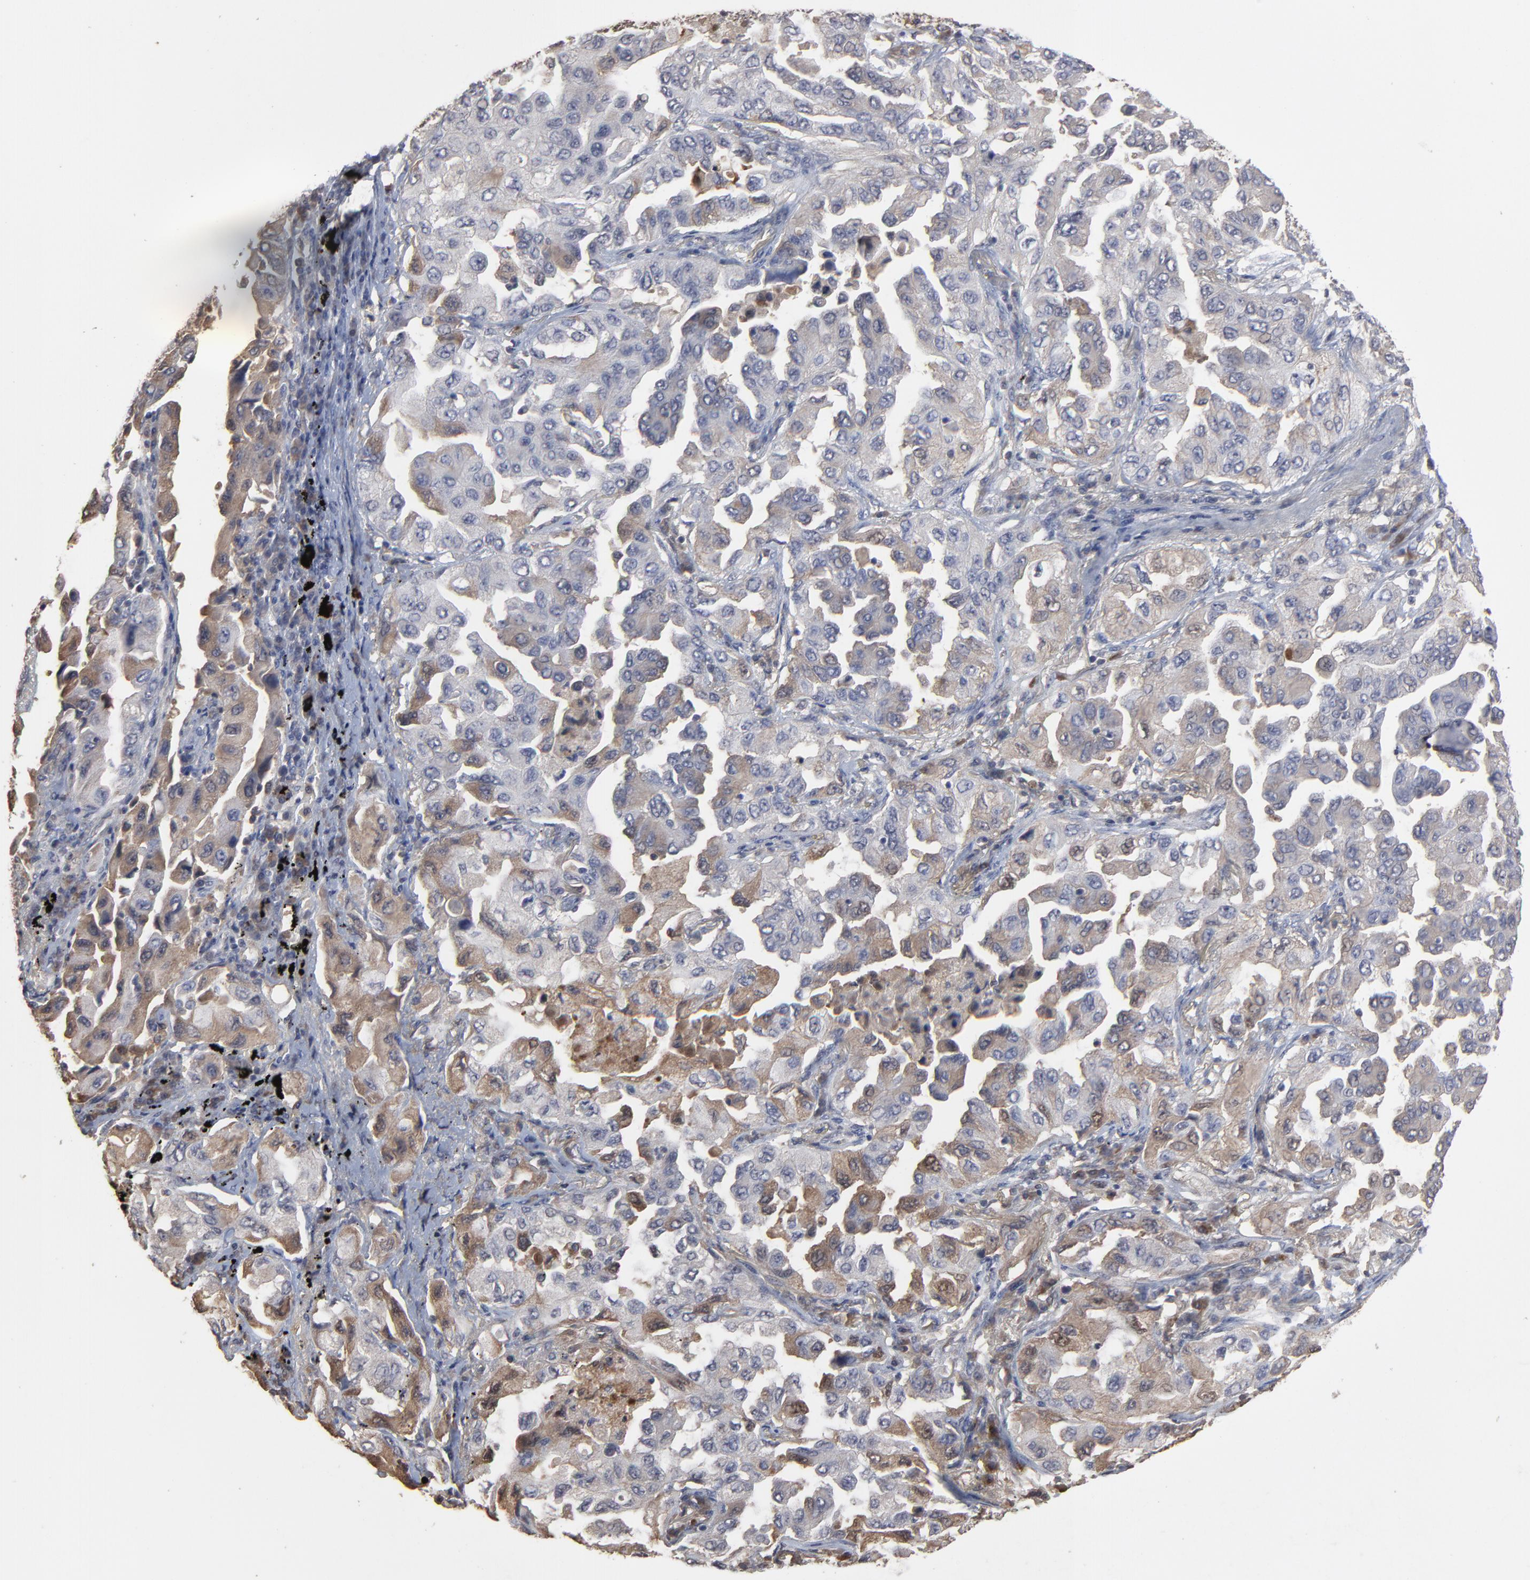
{"staining": {"intensity": "moderate", "quantity": "<25%", "location": "cytoplasmic/membranous"}, "tissue": "lung cancer", "cell_type": "Tumor cells", "image_type": "cancer", "snomed": [{"axis": "morphology", "description": "Adenocarcinoma, NOS"}, {"axis": "topography", "description": "Lung"}], "caption": "Immunohistochemistry (DAB (3,3'-diaminobenzidine)) staining of human adenocarcinoma (lung) shows moderate cytoplasmic/membranous protein expression in approximately <25% of tumor cells.", "gene": "VPREB3", "patient": {"sex": "female", "age": 65}}